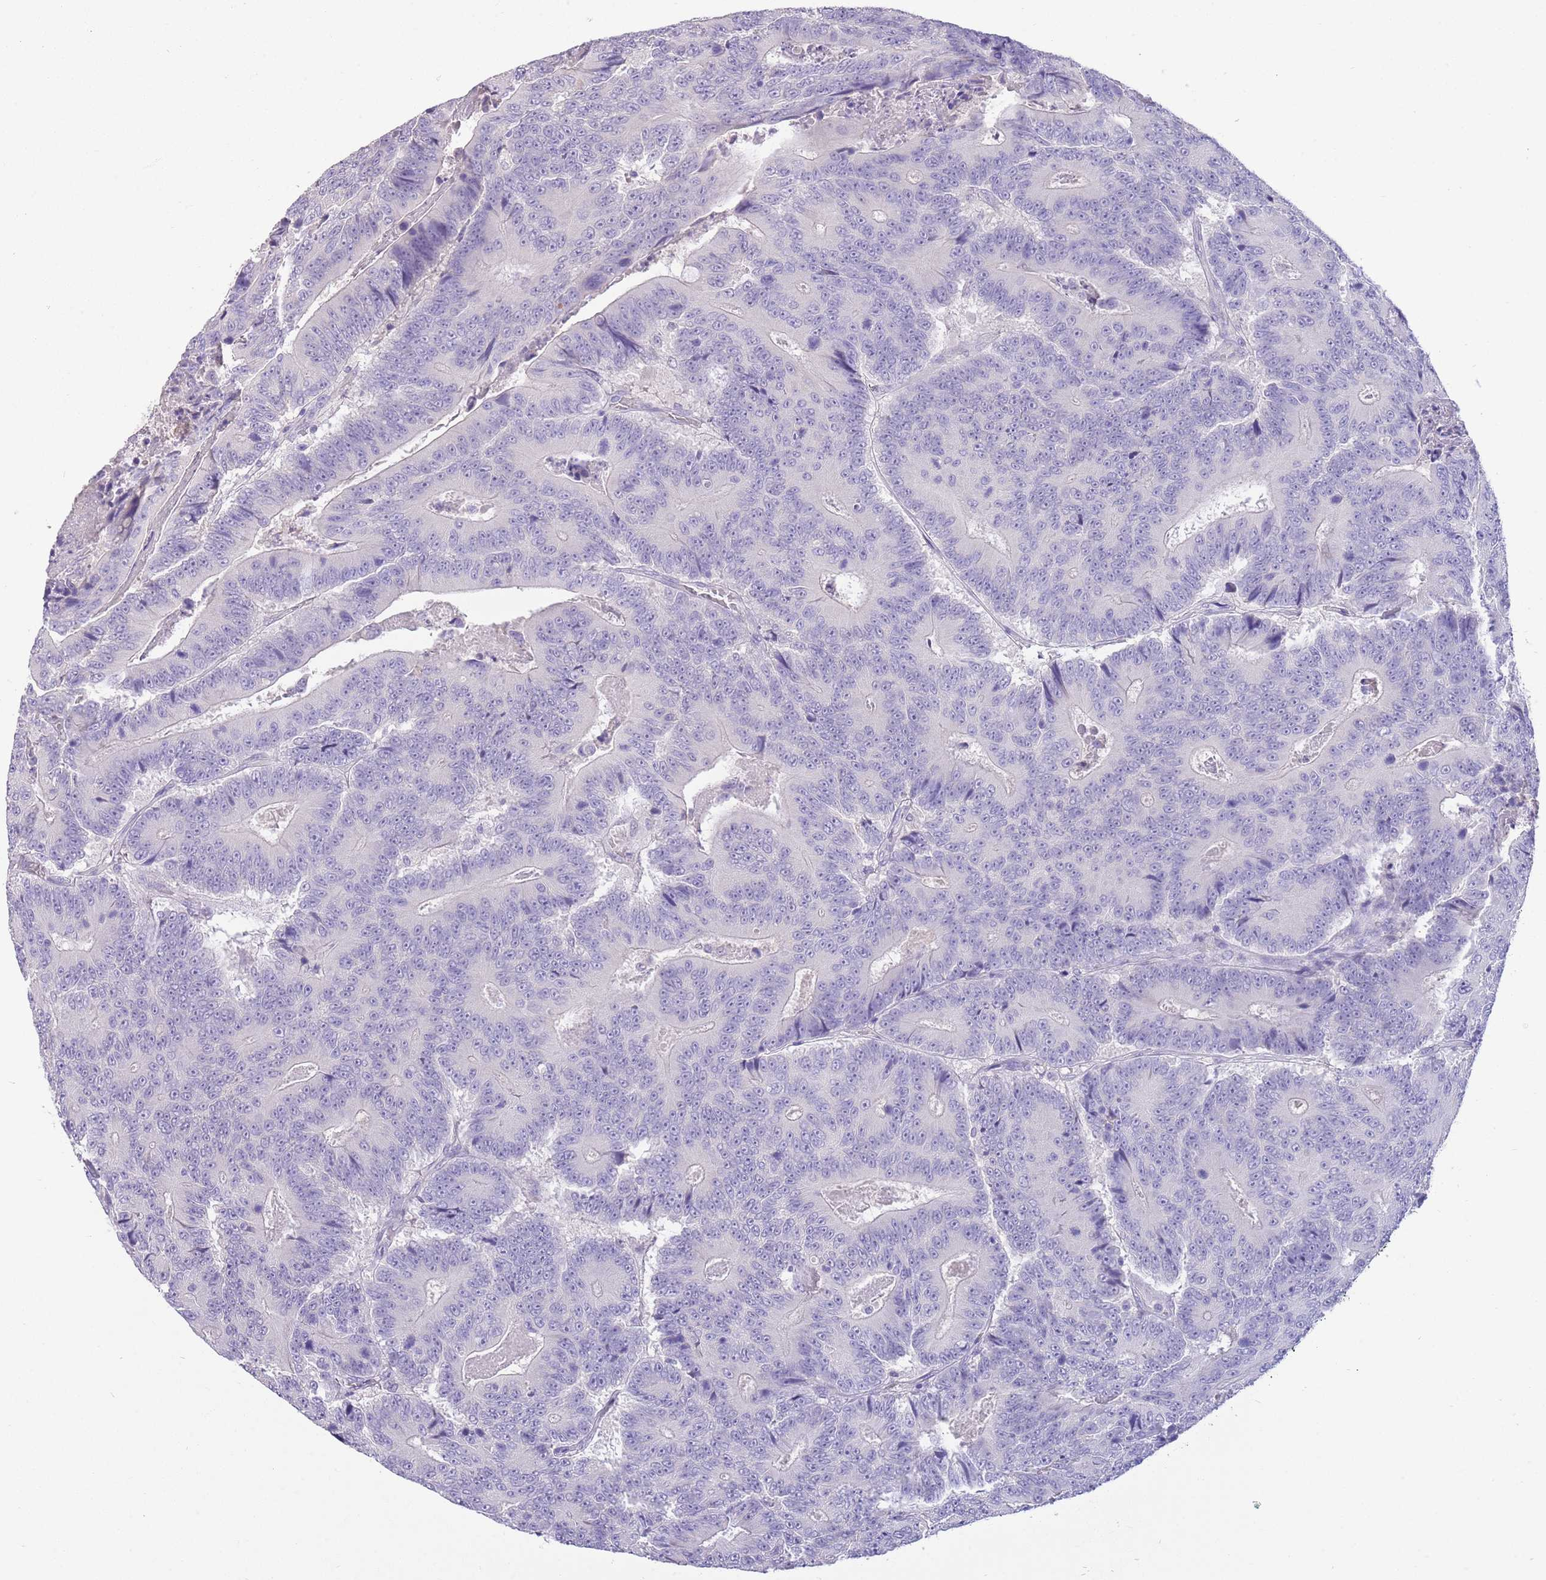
{"staining": {"intensity": "negative", "quantity": "none", "location": "none"}, "tissue": "colorectal cancer", "cell_type": "Tumor cells", "image_type": "cancer", "snomed": [{"axis": "morphology", "description": "Adenocarcinoma, NOS"}, {"axis": "topography", "description": "Colon"}], "caption": "DAB (3,3'-diaminobenzidine) immunohistochemical staining of colorectal cancer shows no significant positivity in tumor cells.", "gene": "SFTPA1", "patient": {"sex": "male", "age": 83}}